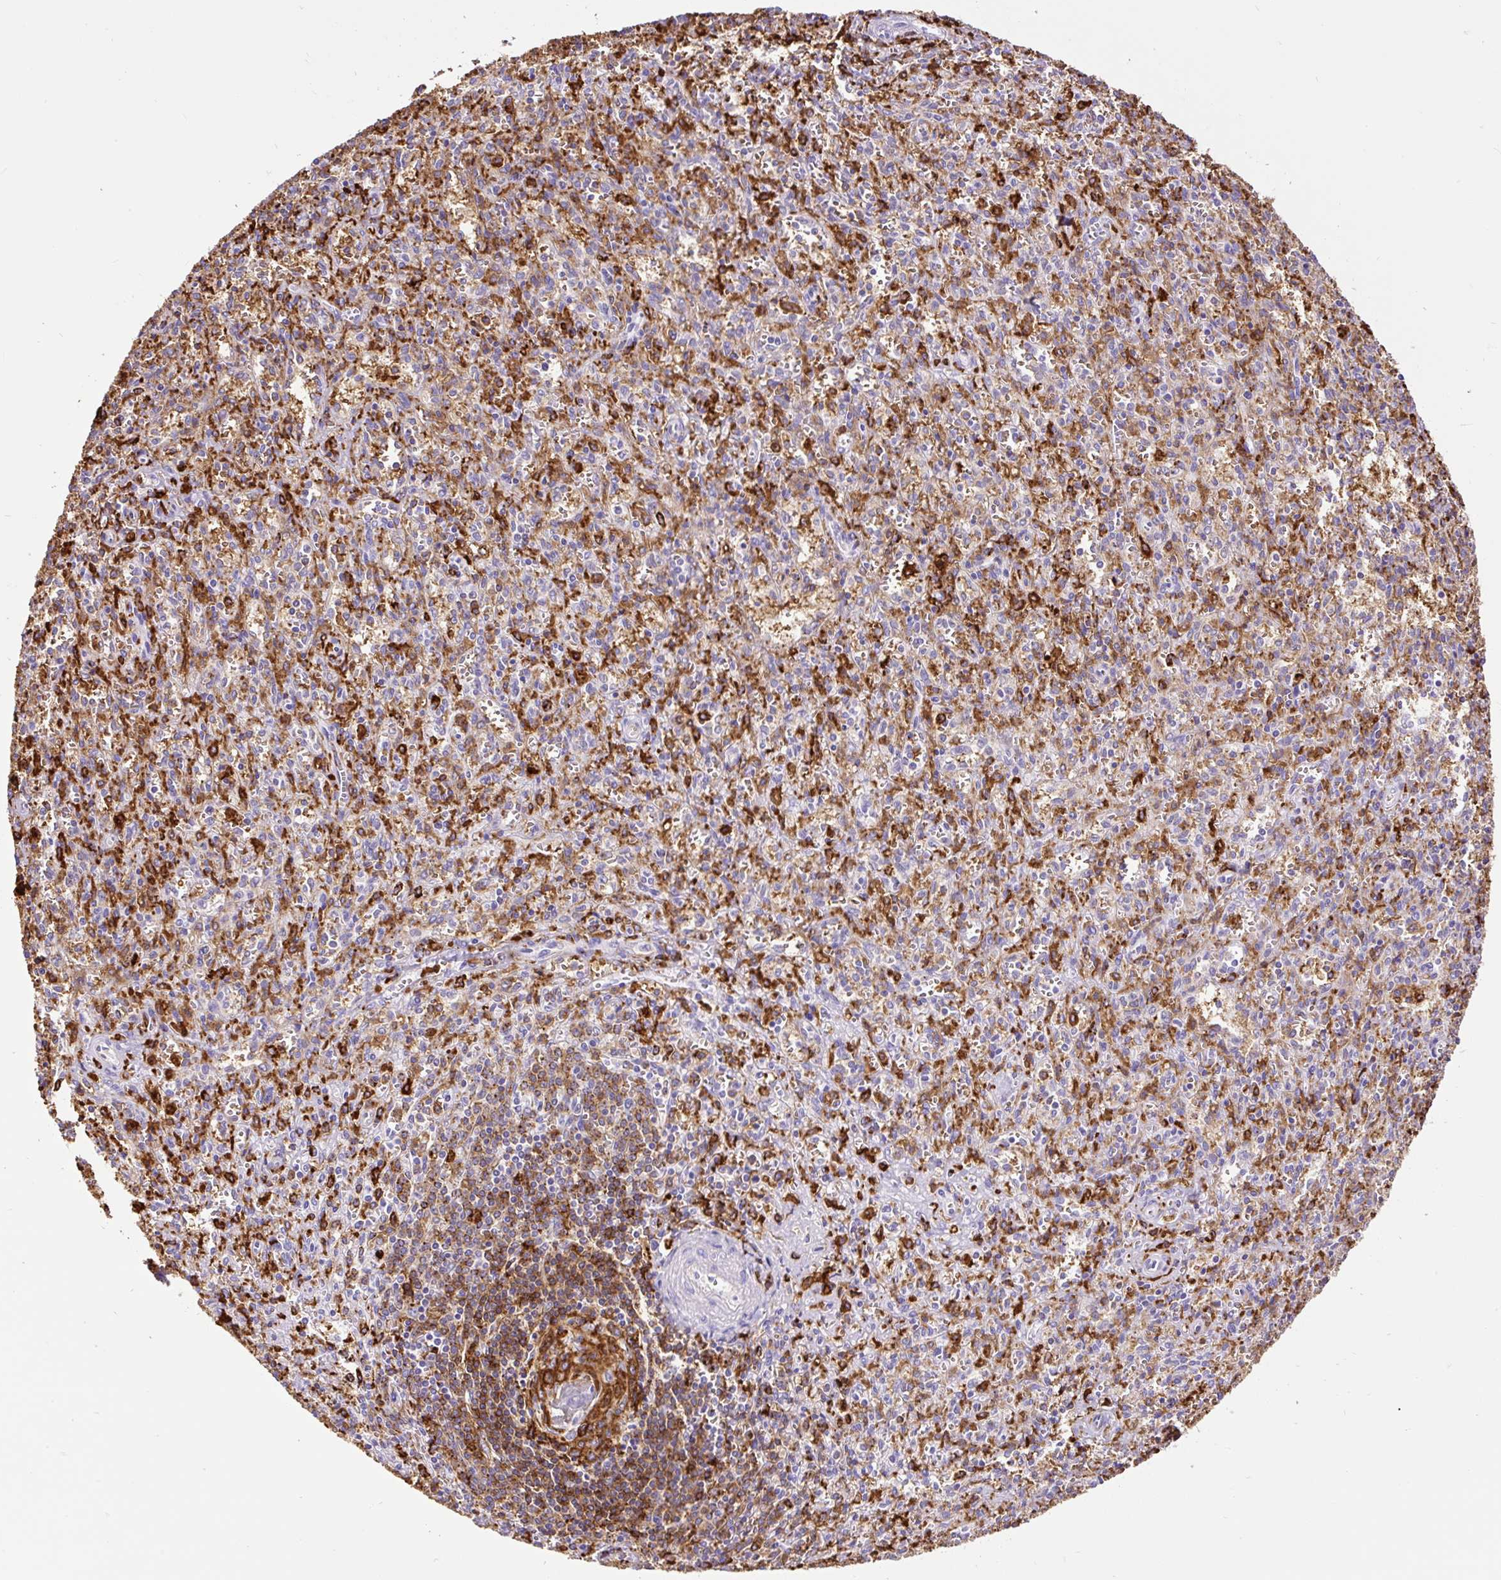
{"staining": {"intensity": "negative", "quantity": "none", "location": "none"}, "tissue": "spleen", "cell_type": "Cells in red pulp", "image_type": "normal", "snomed": [{"axis": "morphology", "description": "Normal tissue, NOS"}, {"axis": "topography", "description": "Spleen"}], "caption": "Immunohistochemistry image of normal human spleen stained for a protein (brown), which exhibits no expression in cells in red pulp.", "gene": "HLA", "patient": {"sex": "female", "age": 26}}